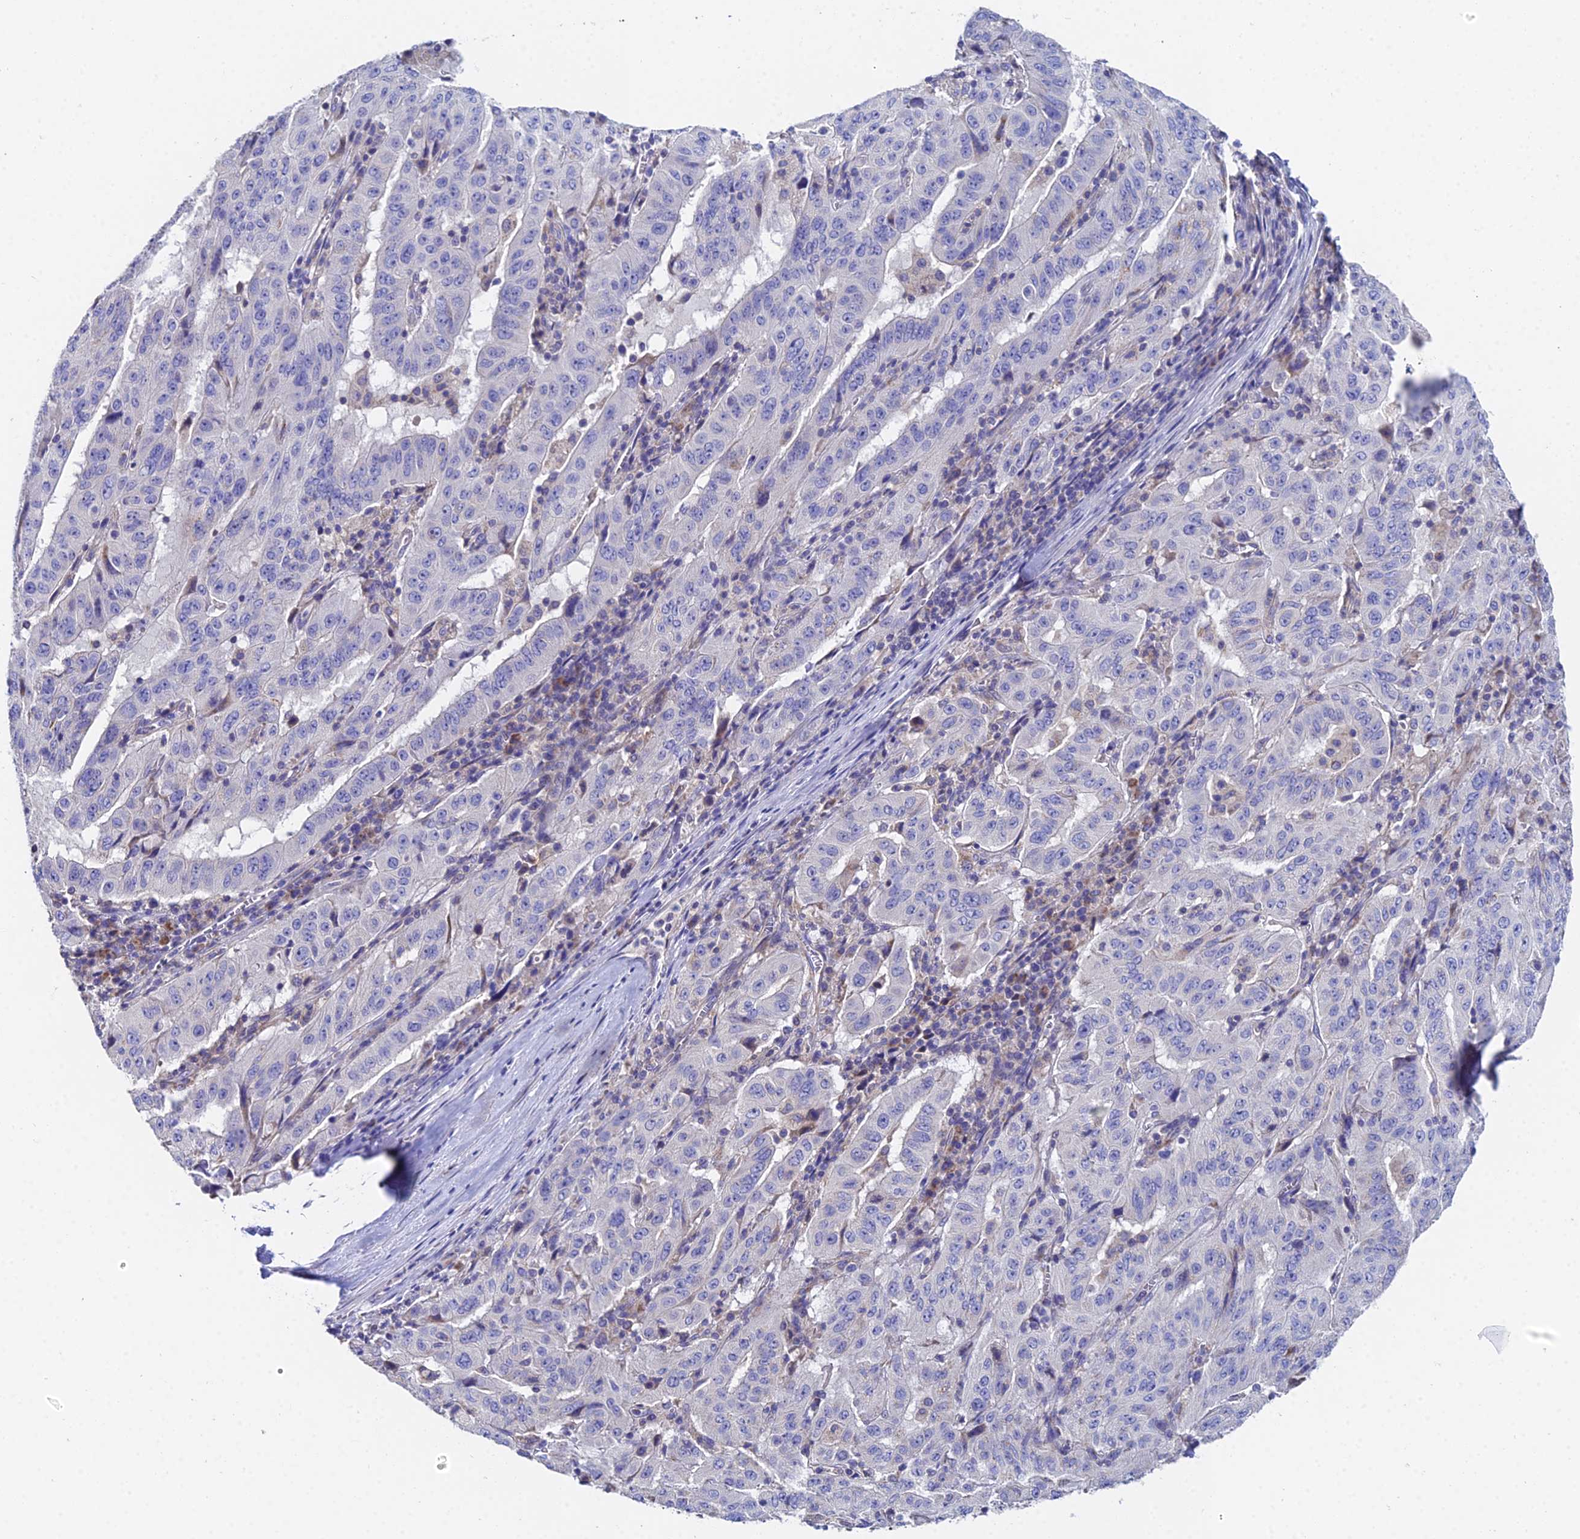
{"staining": {"intensity": "negative", "quantity": "none", "location": "none"}, "tissue": "pancreatic cancer", "cell_type": "Tumor cells", "image_type": "cancer", "snomed": [{"axis": "morphology", "description": "Adenocarcinoma, NOS"}, {"axis": "topography", "description": "Pancreas"}], "caption": "An immunohistochemistry histopathology image of pancreatic cancer is shown. There is no staining in tumor cells of pancreatic cancer. Nuclei are stained in blue.", "gene": "UBE2L3", "patient": {"sex": "male", "age": 63}}